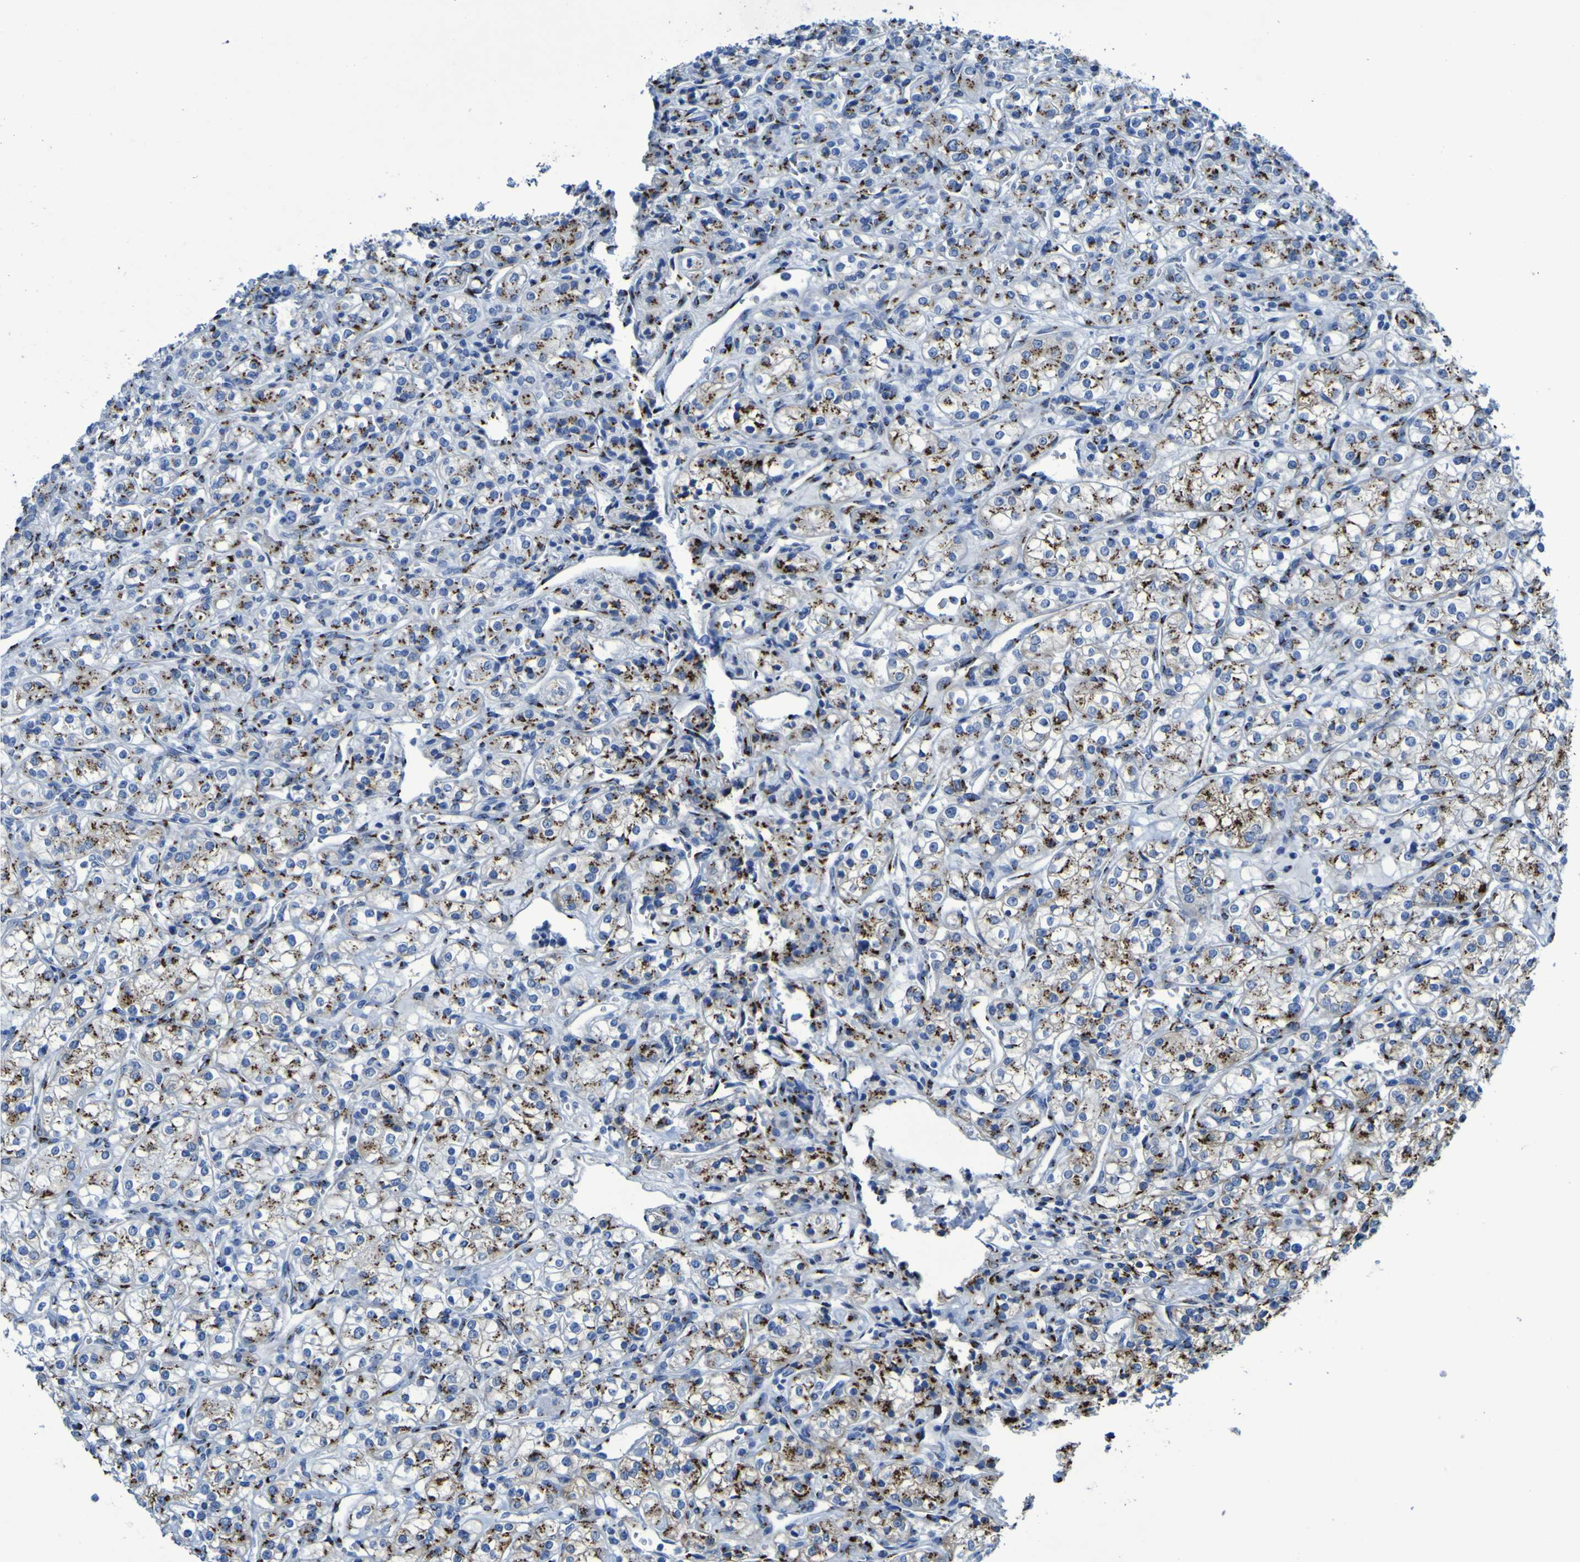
{"staining": {"intensity": "moderate", "quantity": ">75%", "location": "cytoplasmic/membranous"}, "tissue": "renal cancer", "cell_type": "Tumor cells", "image_type": "cancer", "snomed": [{"axis": "morphology", "description": "Adenocarcinoma, NOS"}, {"axis": "topography", "description": "Kidney"}], "caption": "Immunohistochemical staining of renal cancer (adenocarcinoma) reveals moderate cytoplasmic/membranous protein expression in approximately >75% of tumor cells.", "gene": "GOLM1", "patient": {"sex": "male", "age": 77}}